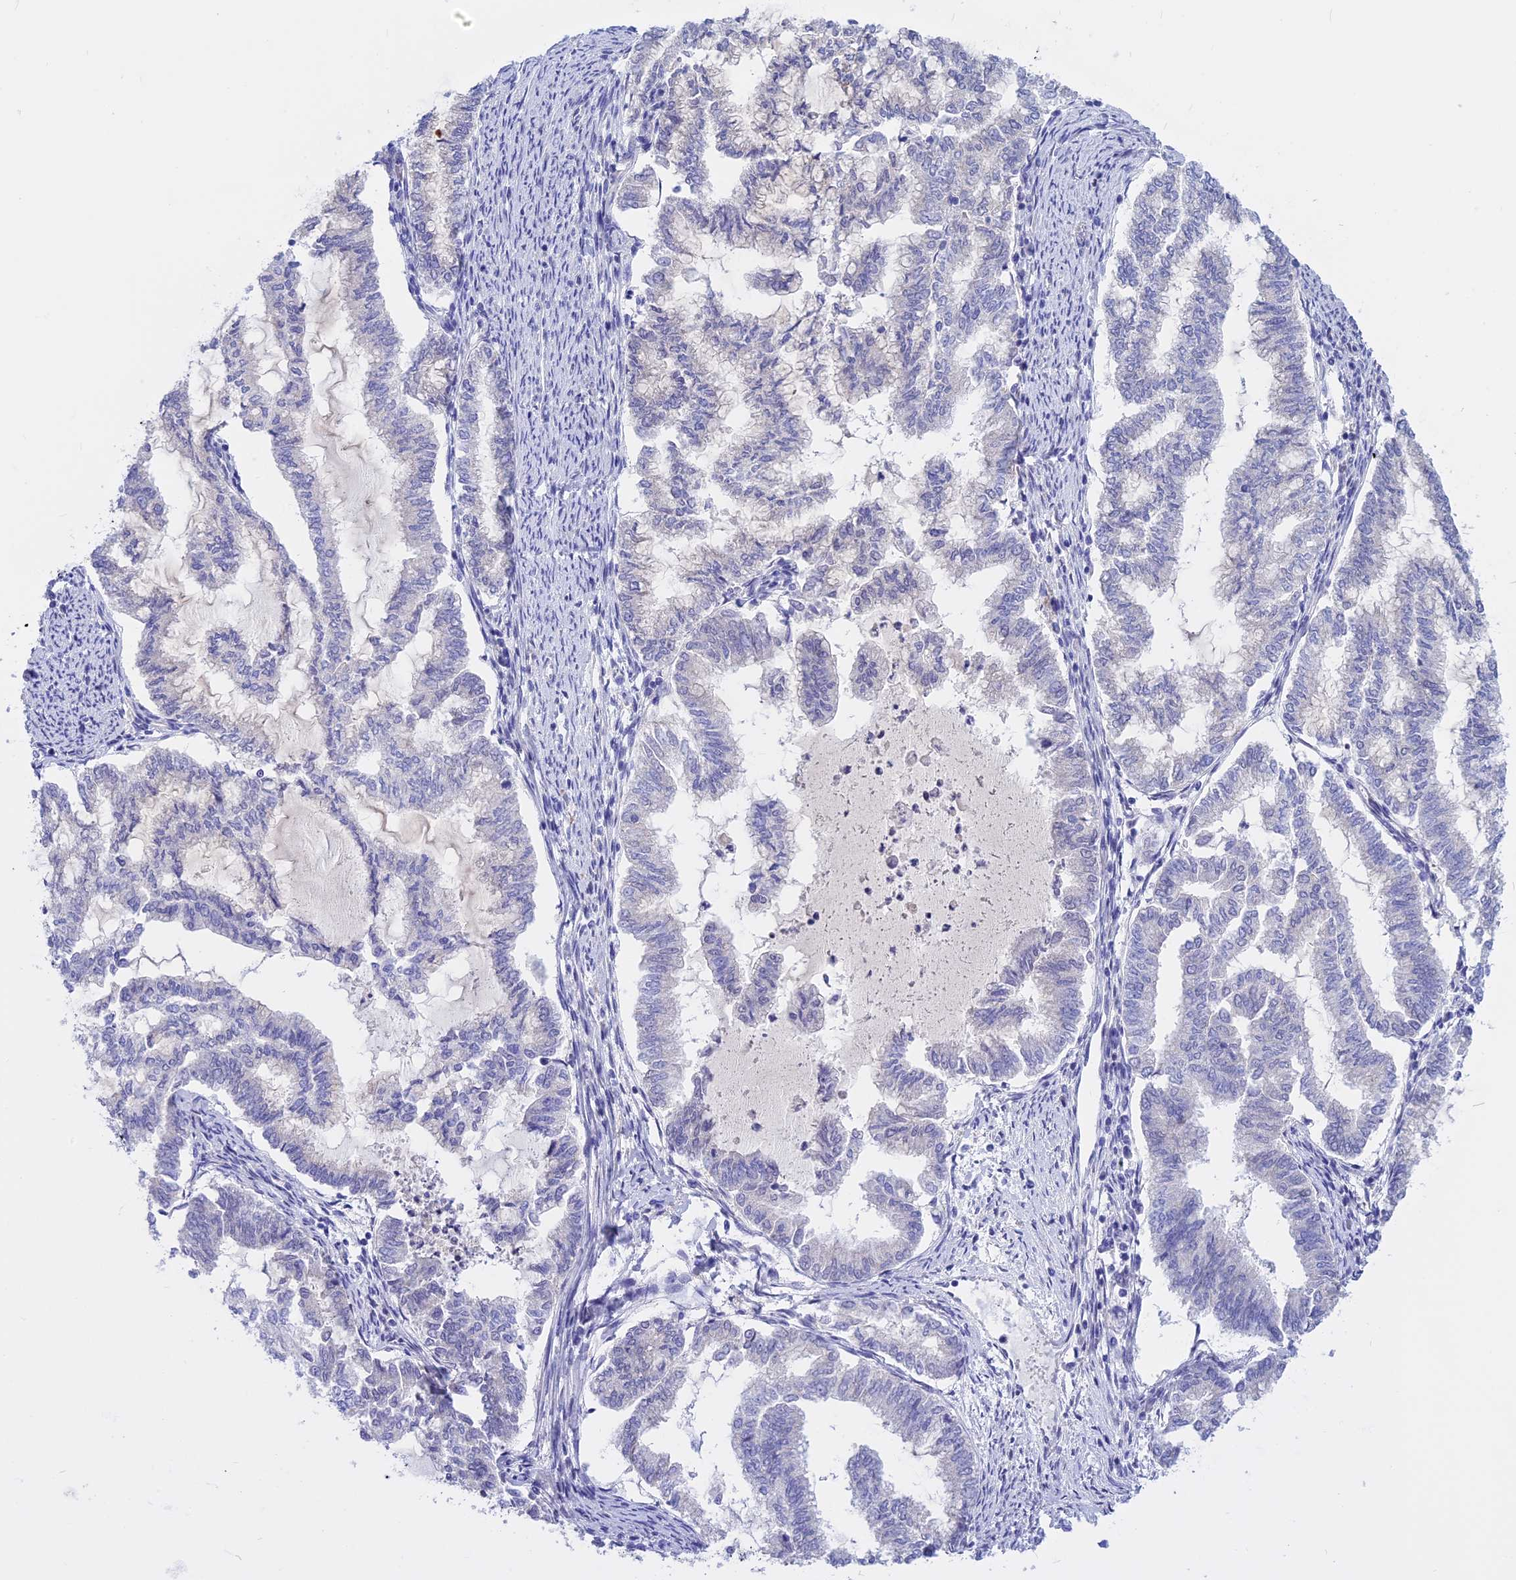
{"staining": {"intensity": "negative", "quantity": "none", "location": "none"}, "tissue": "endometrial cancer", "cell_type": "Tumor cells", "image_type": "cancer", "snomed": [{"axis": "morphology", "description": "Adenocarcinoma, NOS"}, {"axis": "topography", "description": "Endometrium"}], "caption": "Protein analysis of endometrial cancer (adenocarcinoma) shows no significant staining in tumor cells. (DAB (3,3'-diaminobenzidine) IHC visualized using brightfield microscopy, high magnification).", "gene": "TMEM138", "patient": {"sex": "female", "age": 79}}